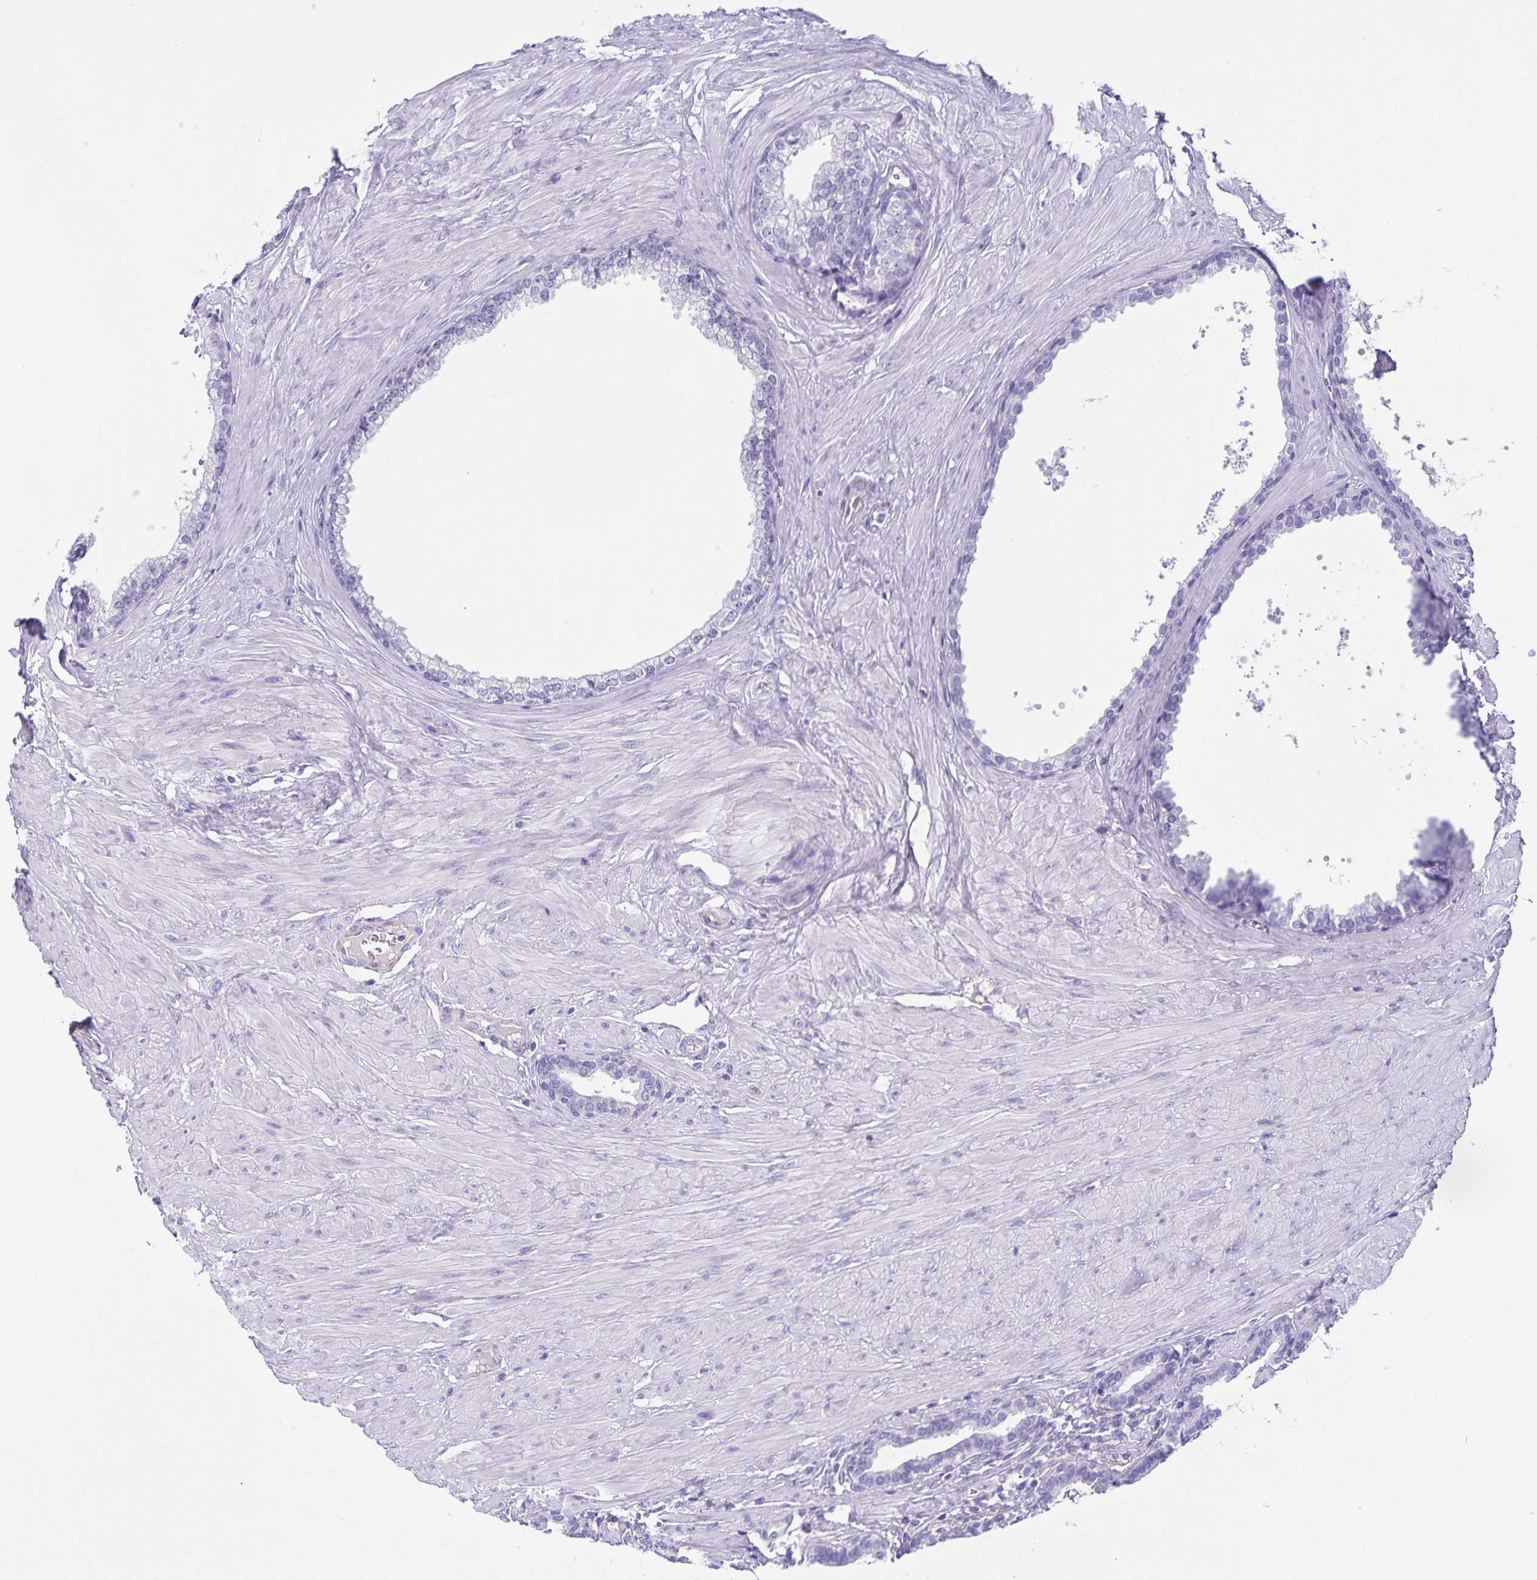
{"staining": {"intensity": "negative", "quantity": "none", "location": "none"}, "tissue": "prostate", "cell_type": "Glandular cells", "image_type": "normal", "snomed": [{"axis": "morphology", "description": "Normal tissue, NOS"}, {"axis": "topography", "description": "Prostate"}, {"axis": "topography", "description": "Peripheral nerve tissue"}], "caption": "This is a micrograph of immunohistochemistry (IHC) staining of unremarkable prostate, which shows no positivity in glandular cells. (DAB immunohistochemistry (IHC) with hematoxylin counter stain).", "gene": "UBQLN3", "patient": {"sex": "male", "age": 55}}